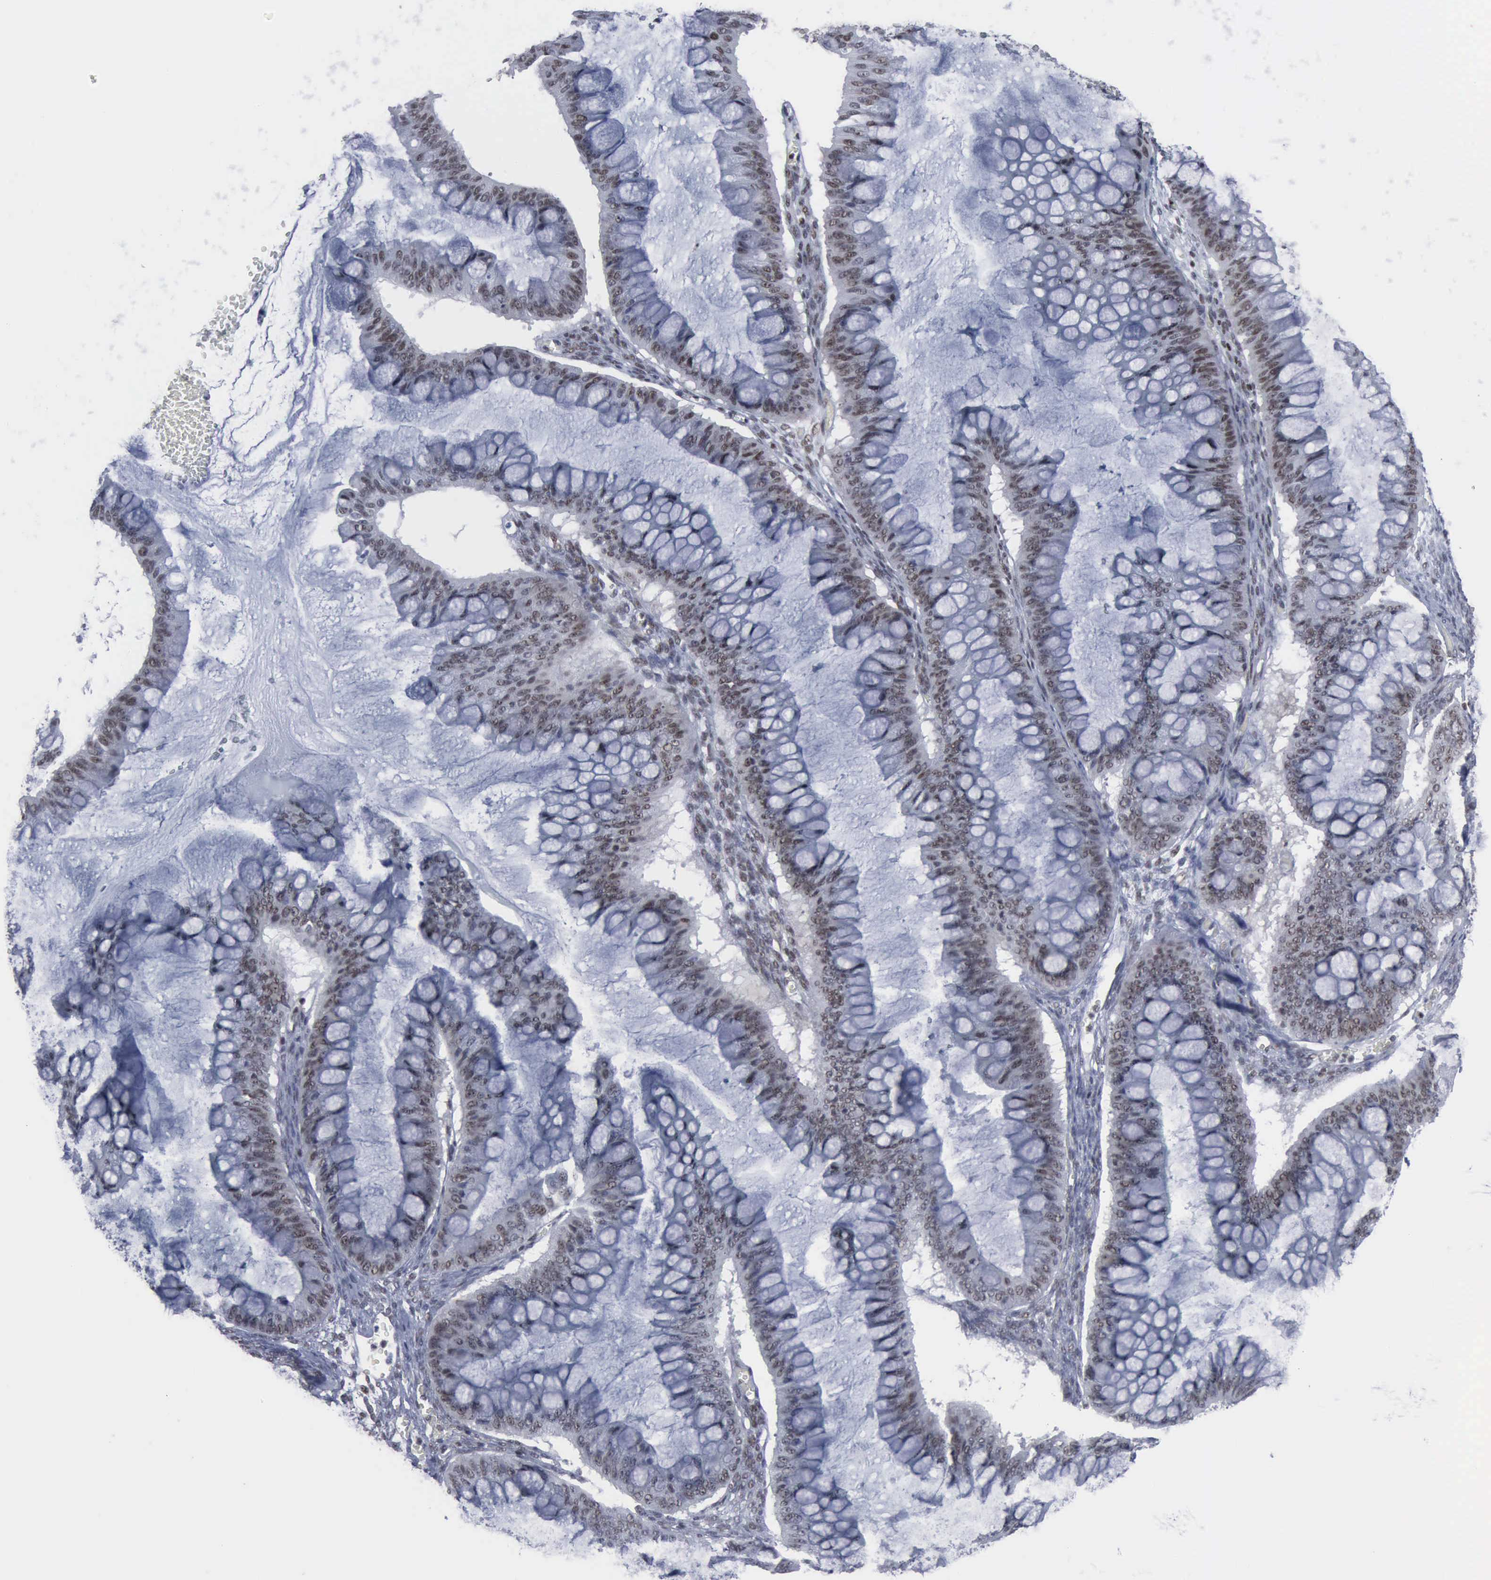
{"staining": {"intensity": "moderate", "quantity": ">75%", "location": "nuclear"}, "tissue": "ovarian cancer", "cell_type": "Tumor cells", "image_type": "cancer", "snomed": [{"axis": "morphology", "description": "Cystadenocarcinoma, mucinous, NOS"}, {"axis": "topography", "description": "Ovary"}], "caption": "This micrograph shows ovarian mucinous cystadenocarcinoma stained with immunohistochemistry (IHC) to label a protein in brown. The nuclear of tumor cells show moderate positivity for the protein. Nuclei are counter-stained blue.", "gene": "XPA", "patient": {"sex": "female", "age": 73}}